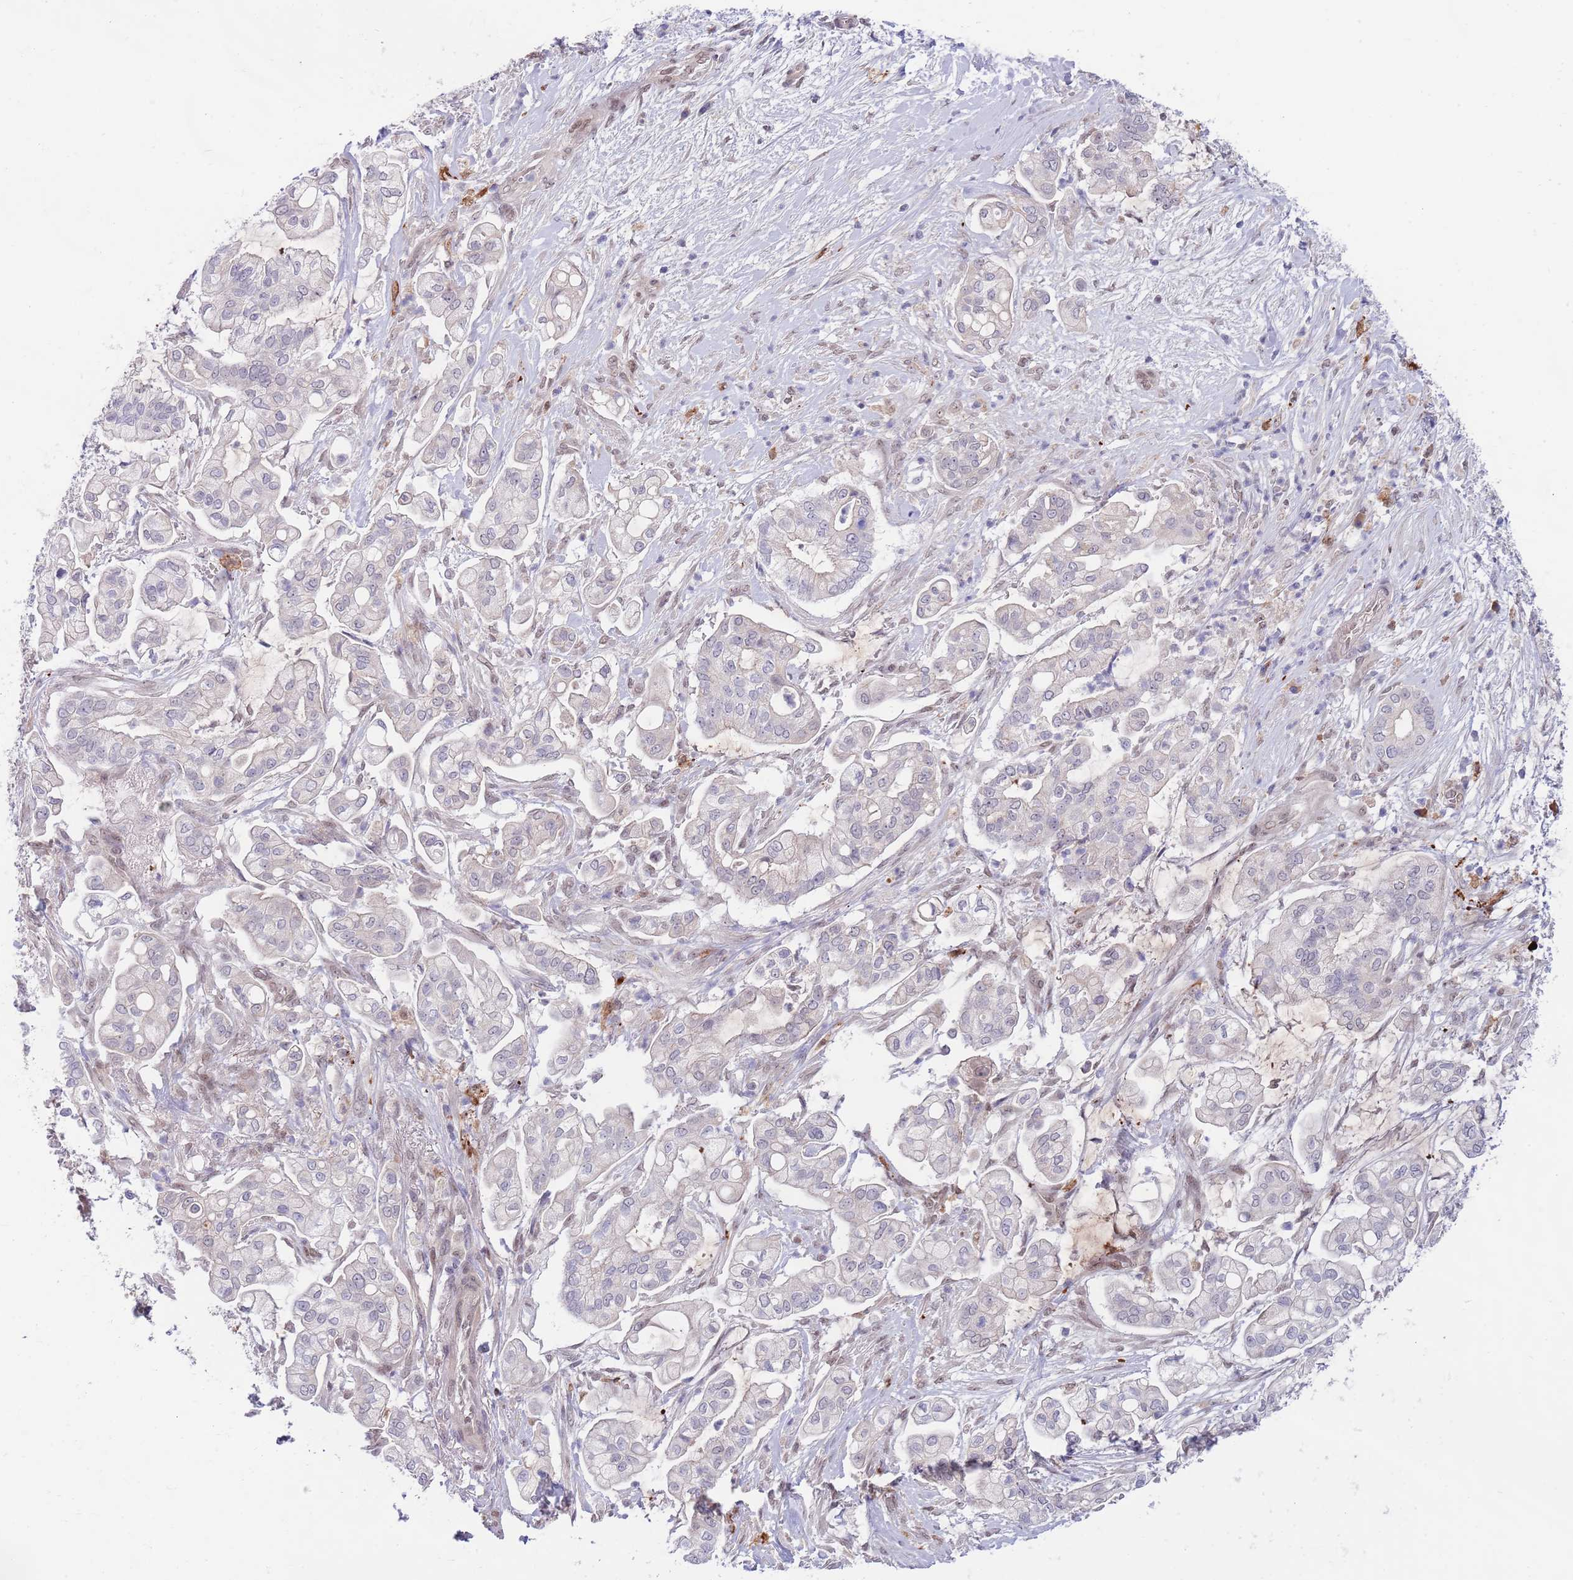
{"staining": {"intensity": "negative", "quantity": "none", "location": "none"}, "tissue": "pancreatic cancer", "cell_type": "Tumor cells", "image_type": "cancer", "snomed": [{"axis": "morphology", "description": "Adenocarcinoma, NOS"}, {"axis": "topography", "description": "Pancreas"}], "caption": "Tumor cells are negative for brown protein staining in adenocarcinoma (pancreatic).", "gene": "NLRP6", "patient": {"sex": "female", "age": 69}}